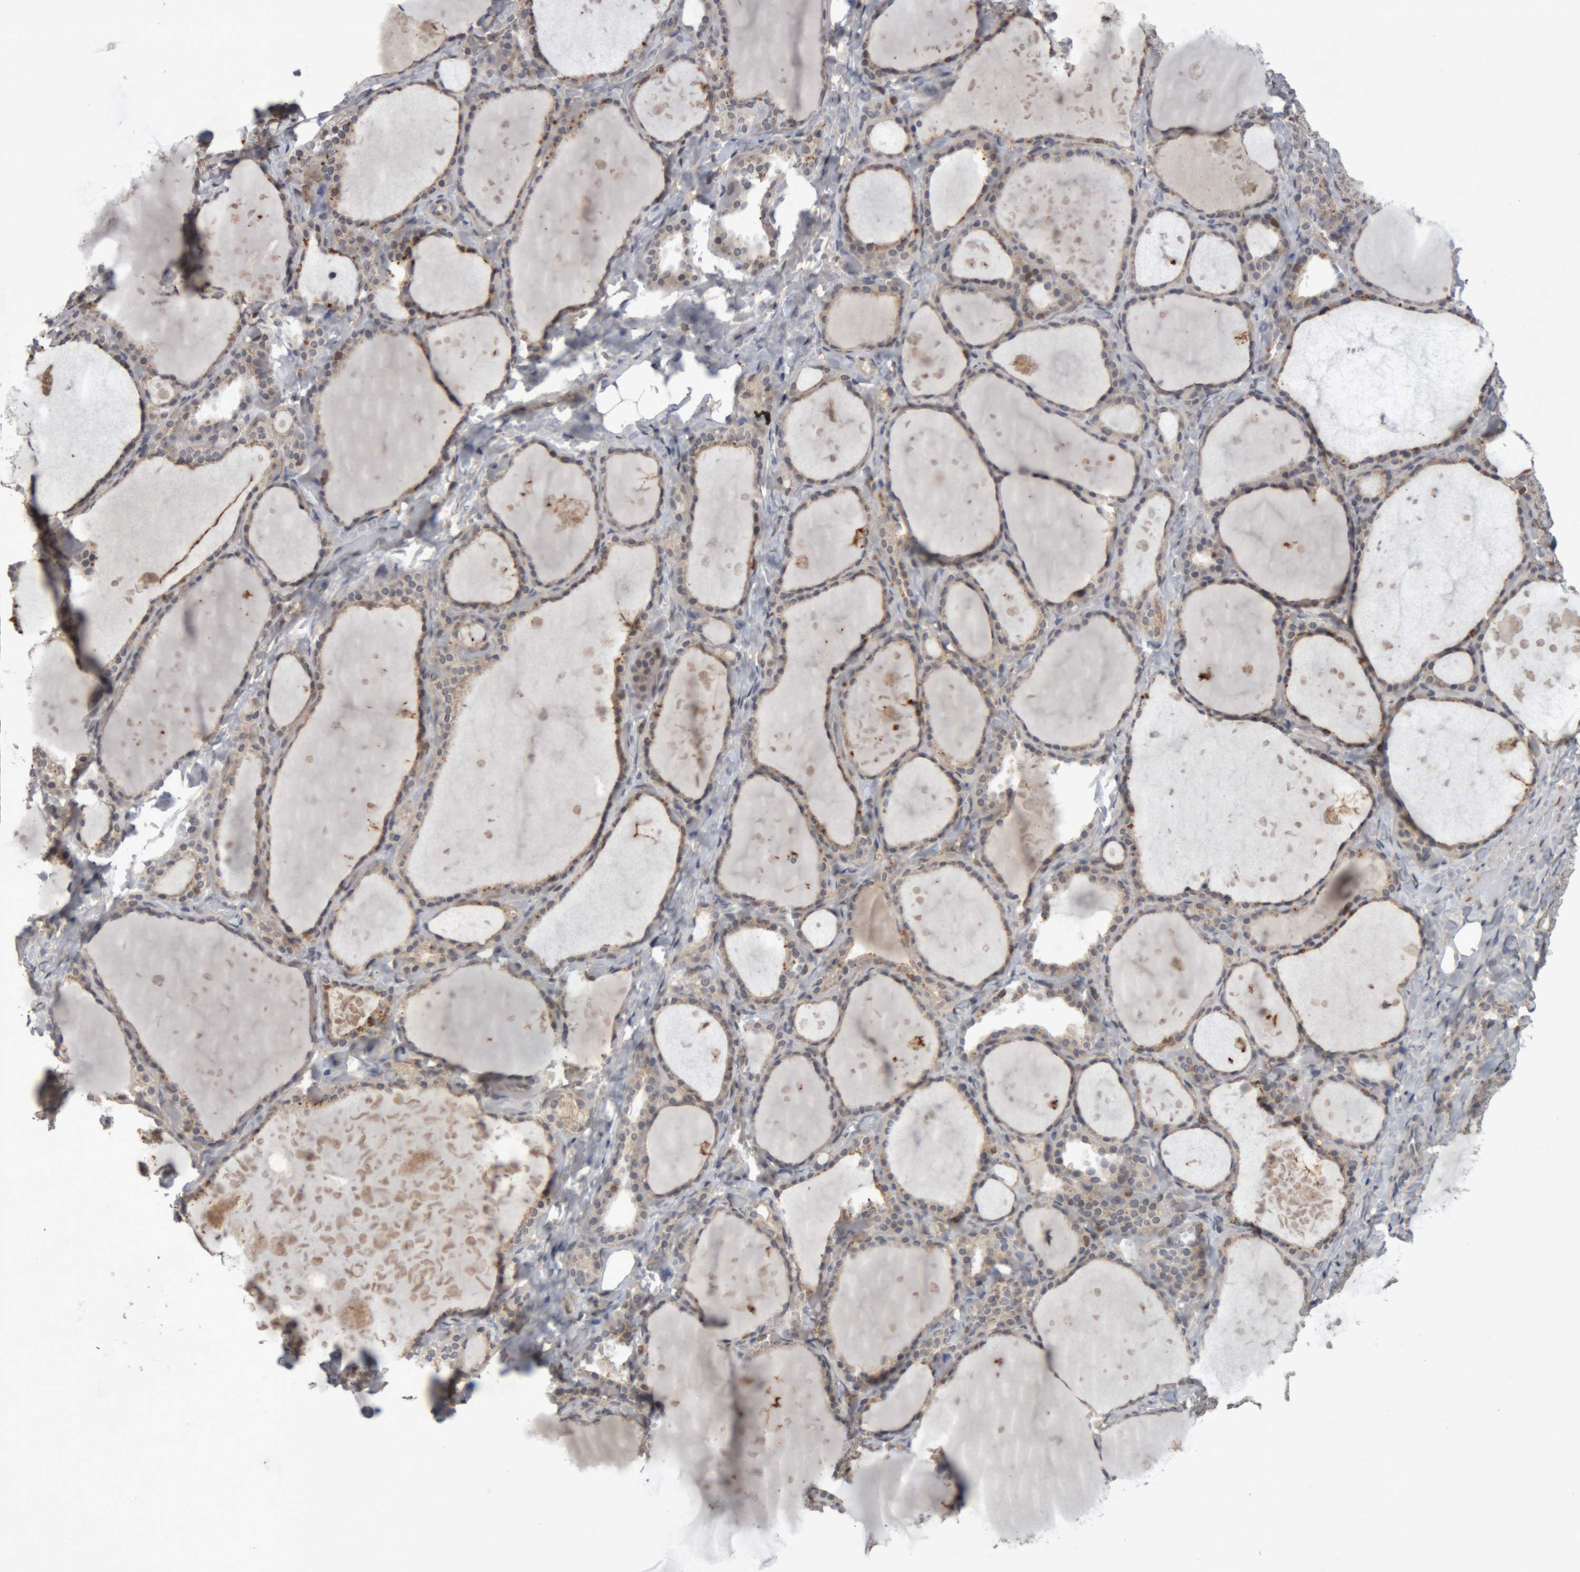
{"staining": {"intensity": "weak", "quantity": ">75%", "location": "cytoplasmic/membranous"}, "tissue": "thyroid gland", "cell_type": "Glandular cells", "image_type": "normal", "snomed": [{"axis": "morphology", "description": "Normal tissue, NOS"}, {"axis": "topography", "description": "Thyroid gland"}], "caption": "An immunohistochemistry (IHC) histopathology image of benign tissue is shown. Protein staining in brown highlights weak cytoplasmic/membranous positivity in thyroid gland within glandular cells.", "gene": "NFATC2", "patient": {"sex": "female", "age": 44}}